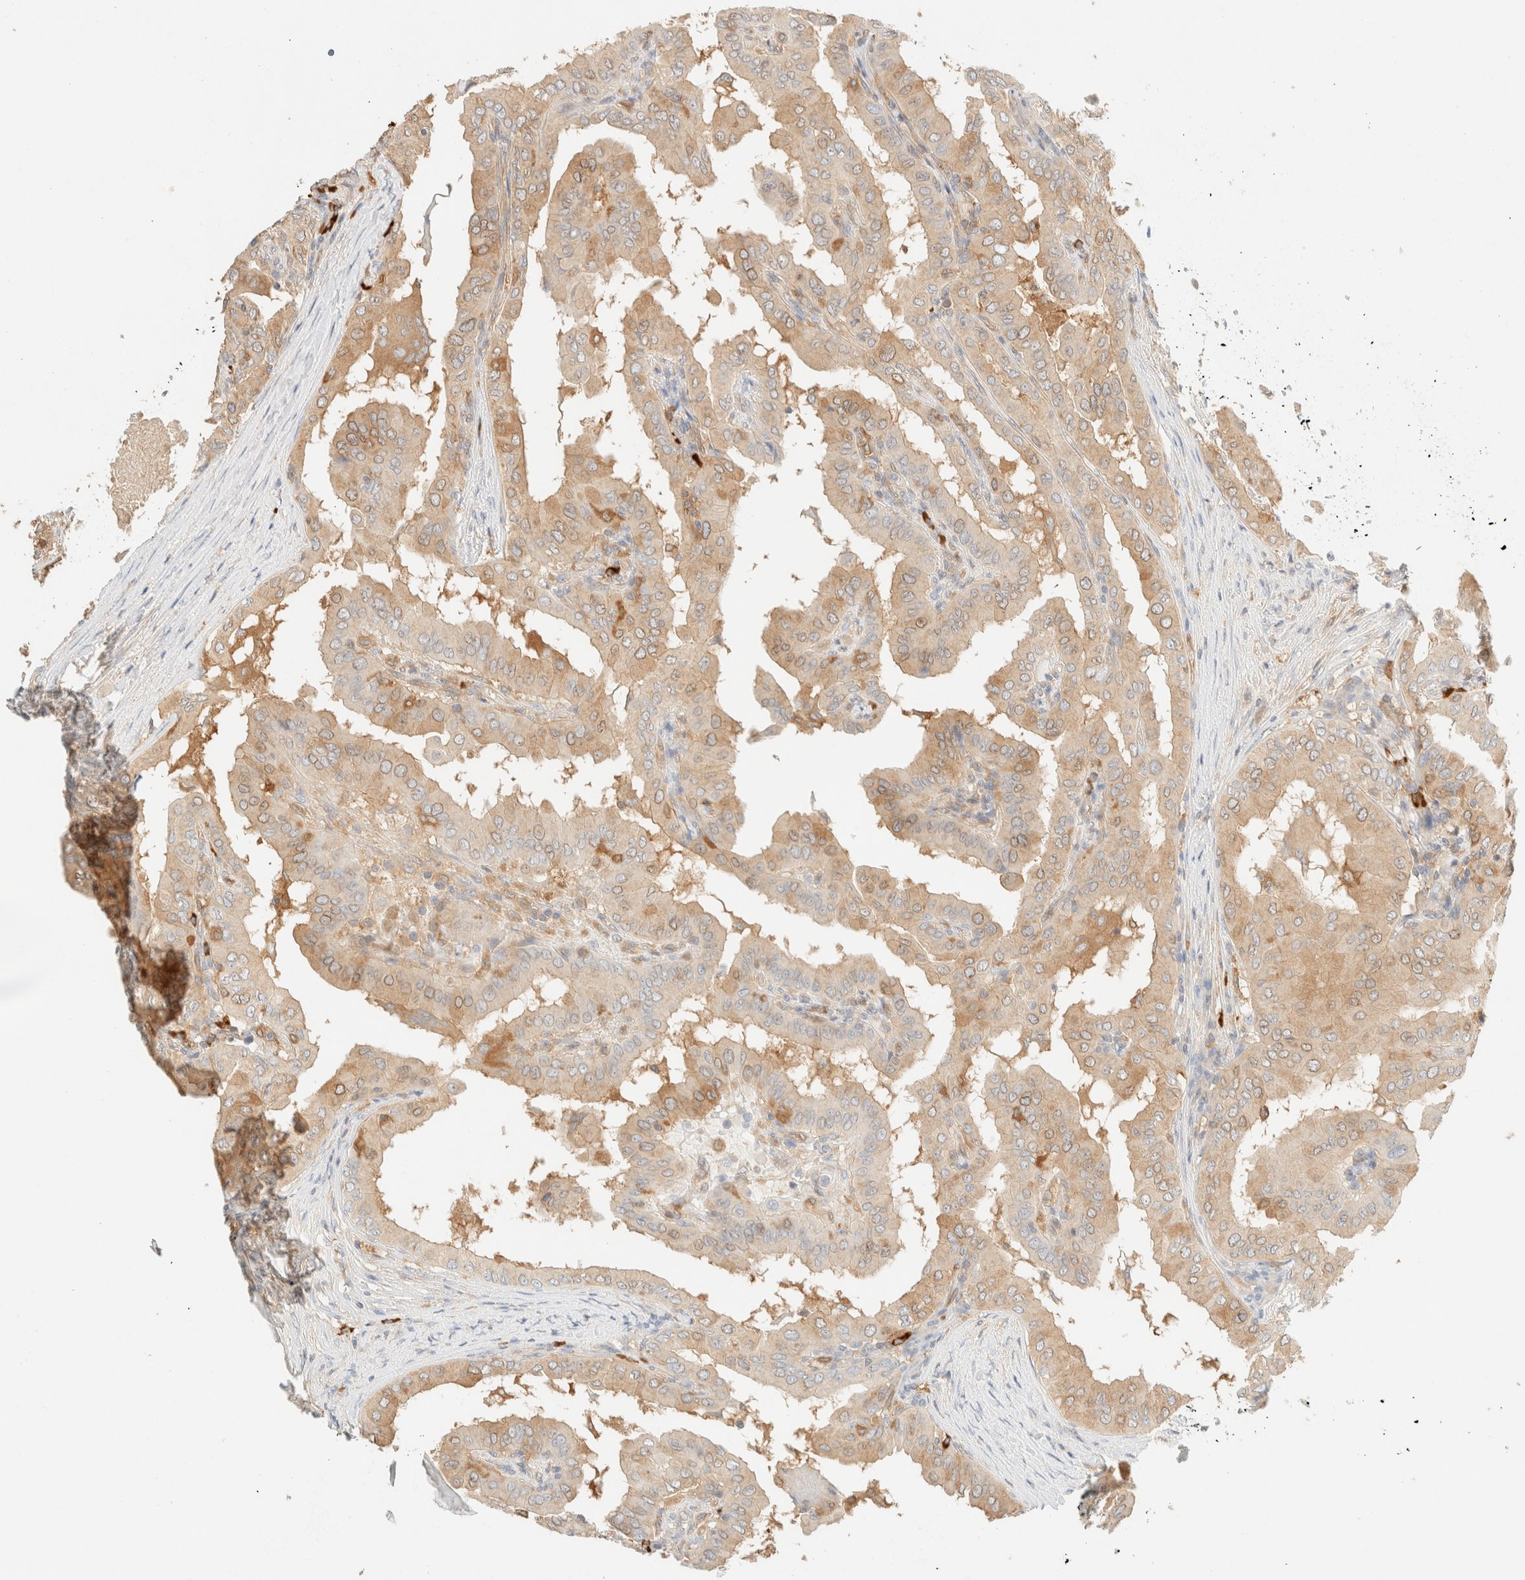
{"staining": {"intensity": "weak", "quantity": ">75%", "location": "cytoplasmic/membranous"}, "tissue": "thyroid cancer", "cell_type": "Tumor cells", "image_type": "cancer", "snomed": [{"axis": "morphology", "description": "Papillary adenocarcinoma, NOS"}, {"axis": "topography", "description": "Thyroid gland"}], "caption": "Thyroid cancer (papillary adenocarcinoma) stained with immunohistochemistry demonstrates weak cytoplasmic/membranous staining in approximately >75% of tumor cells.", "gene": "FHOD1", "patient": {"sex": "male", "age": 33}}